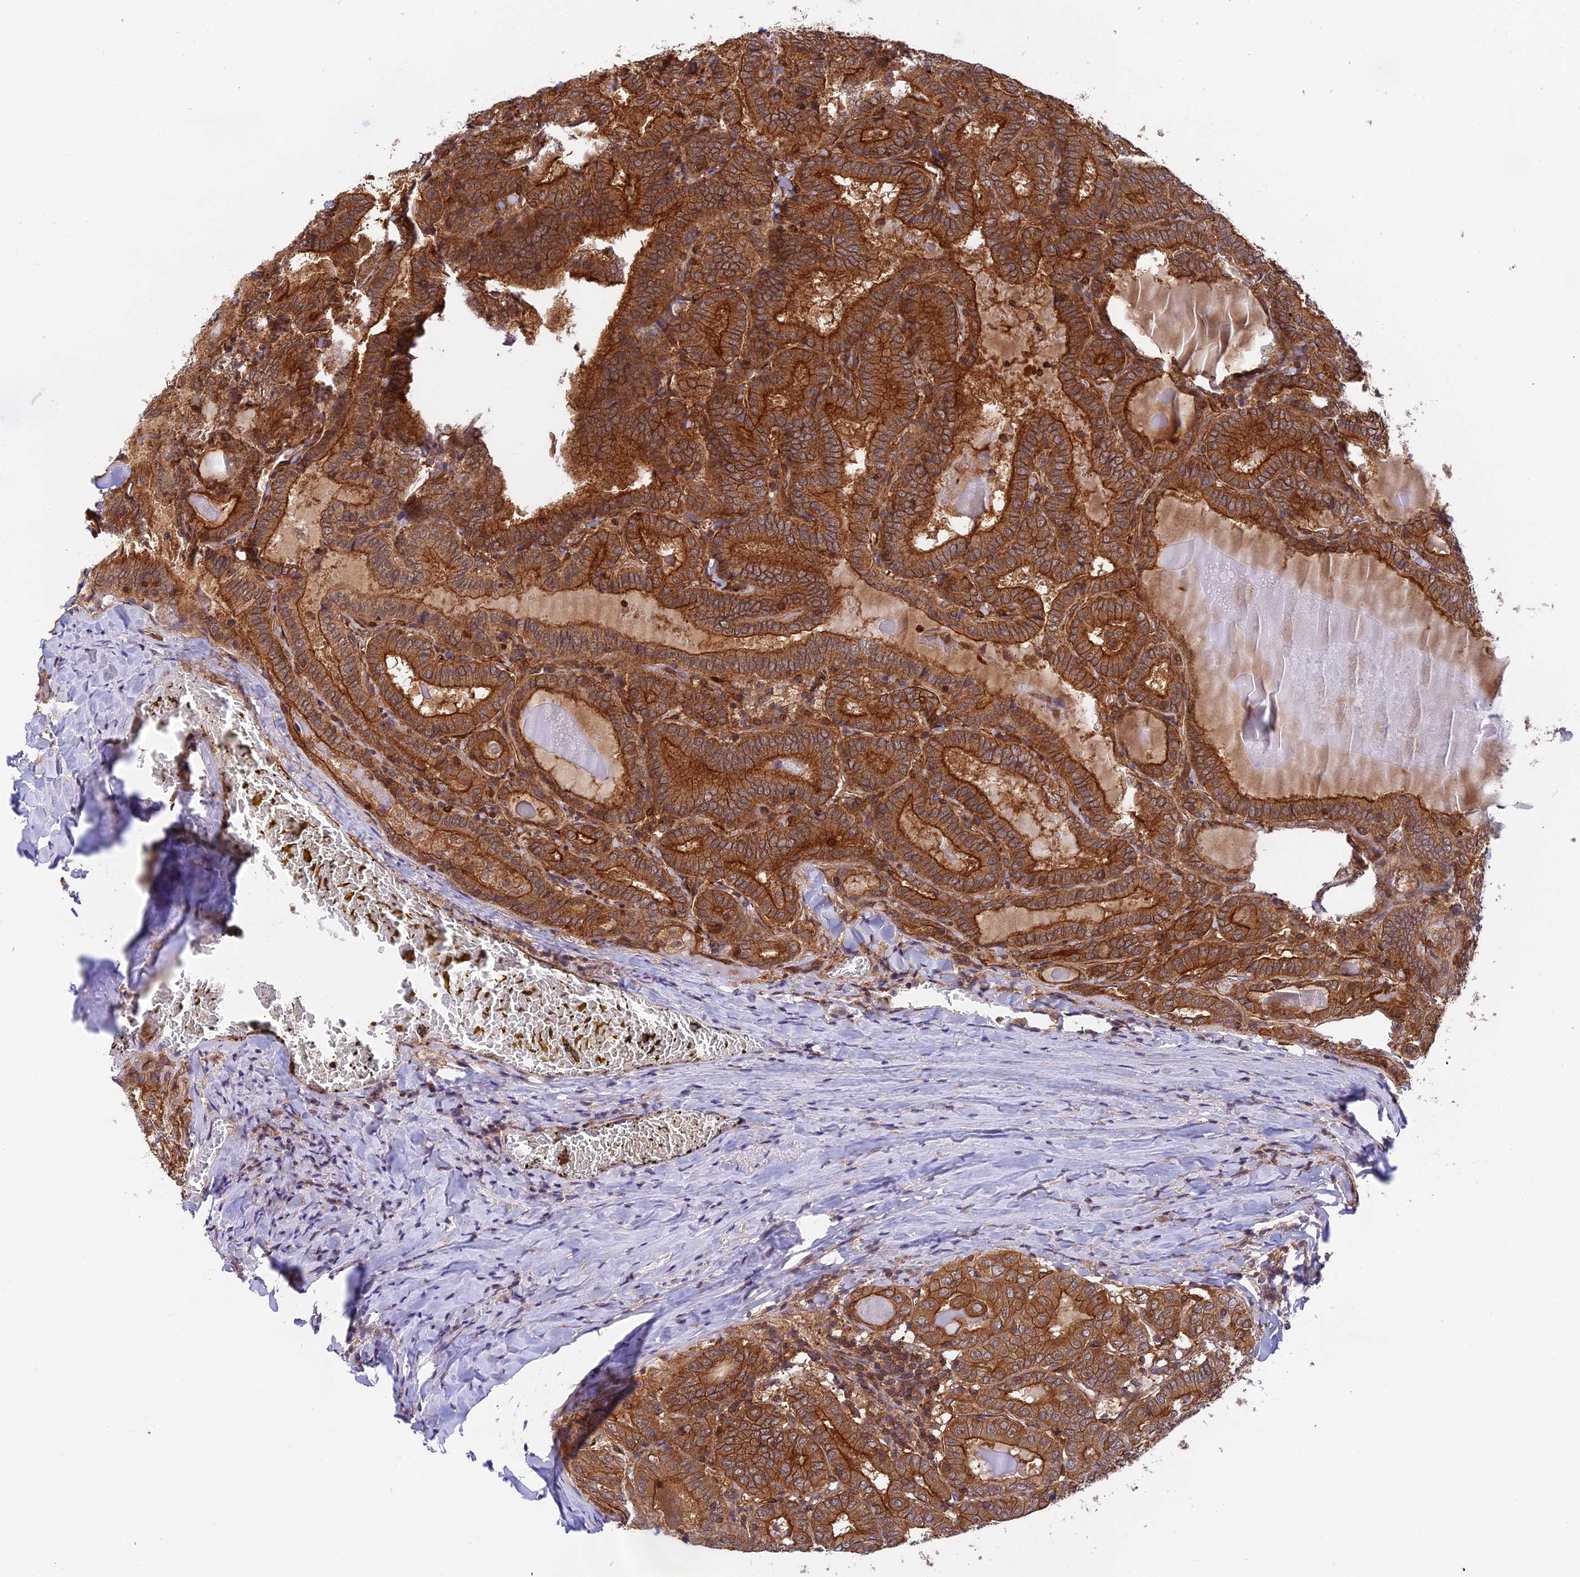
{"staining": {"intensity": "strong", "quantity": ">75%", "location": "cytoplasmic/membranous"}, "tissue": "thyroid cancer", "cell_type": "Tumor cells", "image_type": "cancer", "snomed": [{"axis": "morphology", "description": "Papillary adenocarcinoma, NOS"}, {"axis": "topography", "description": "Thyroid gland"}], "caption": "This is an image of immunohistochemistry (IHC) staining of papillary adenocarcinoma (thyroid), which shows strong positivity in the cytoplasmic/membranous of tumor cells.", "gene": "EVI5L", "patient": {"sex": "female", "age": 72}}